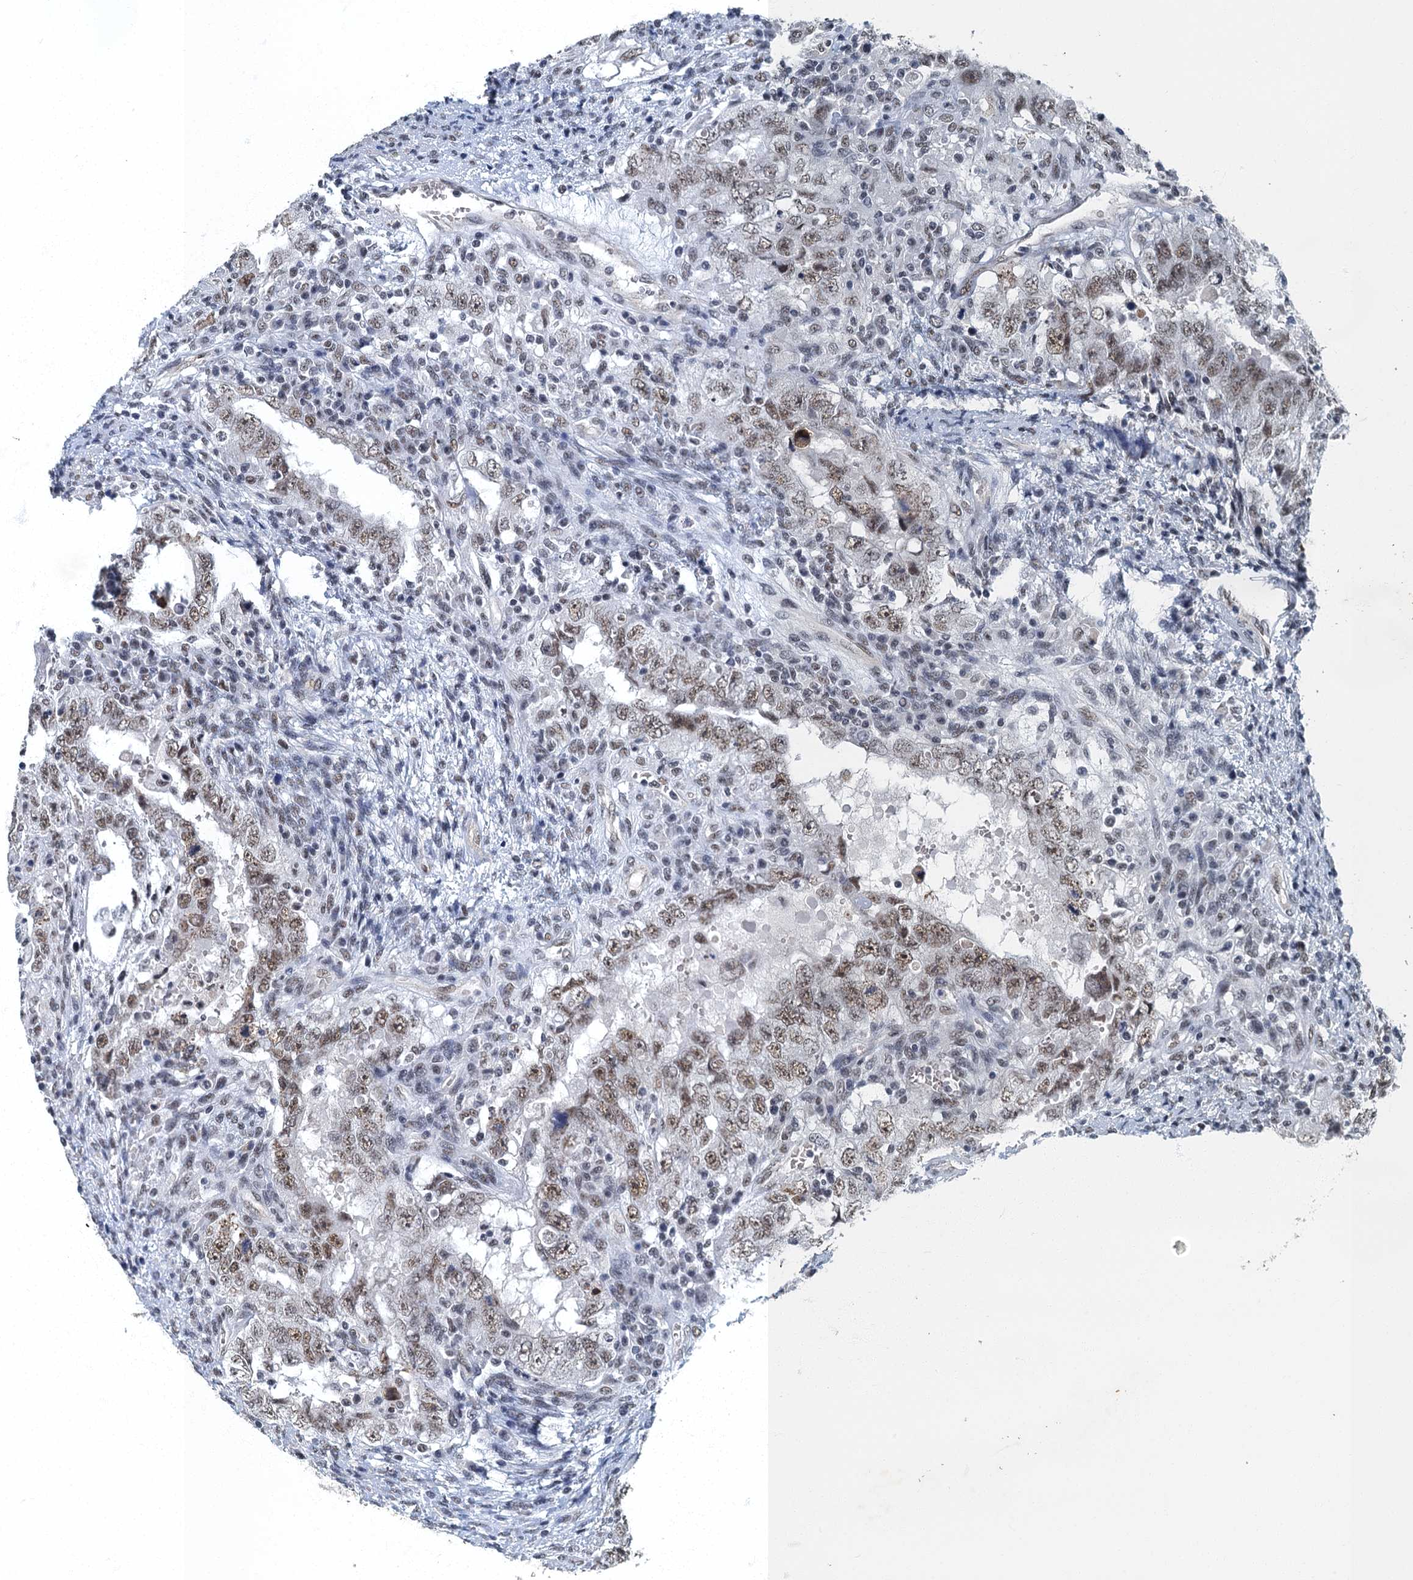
{"staining": {"intensity": "moderate", "quantity": ">75%", "location": "nuclear"}, "tissue": "testis cancer", "cell_type": "Tumor cells", "image_type": "cancer", "snomed": [{"axis": "morphology", "description": "Carcinoma, Embryonal, NOS"}, {"axis": "topography", "description": "Testis"}], "caption": "A brown stain highlights moderate nuclear positivity of a protein in human testis cancer tumor cells.", "gene": "GADL1", "patient": {"sex": "male", "age": 26}}